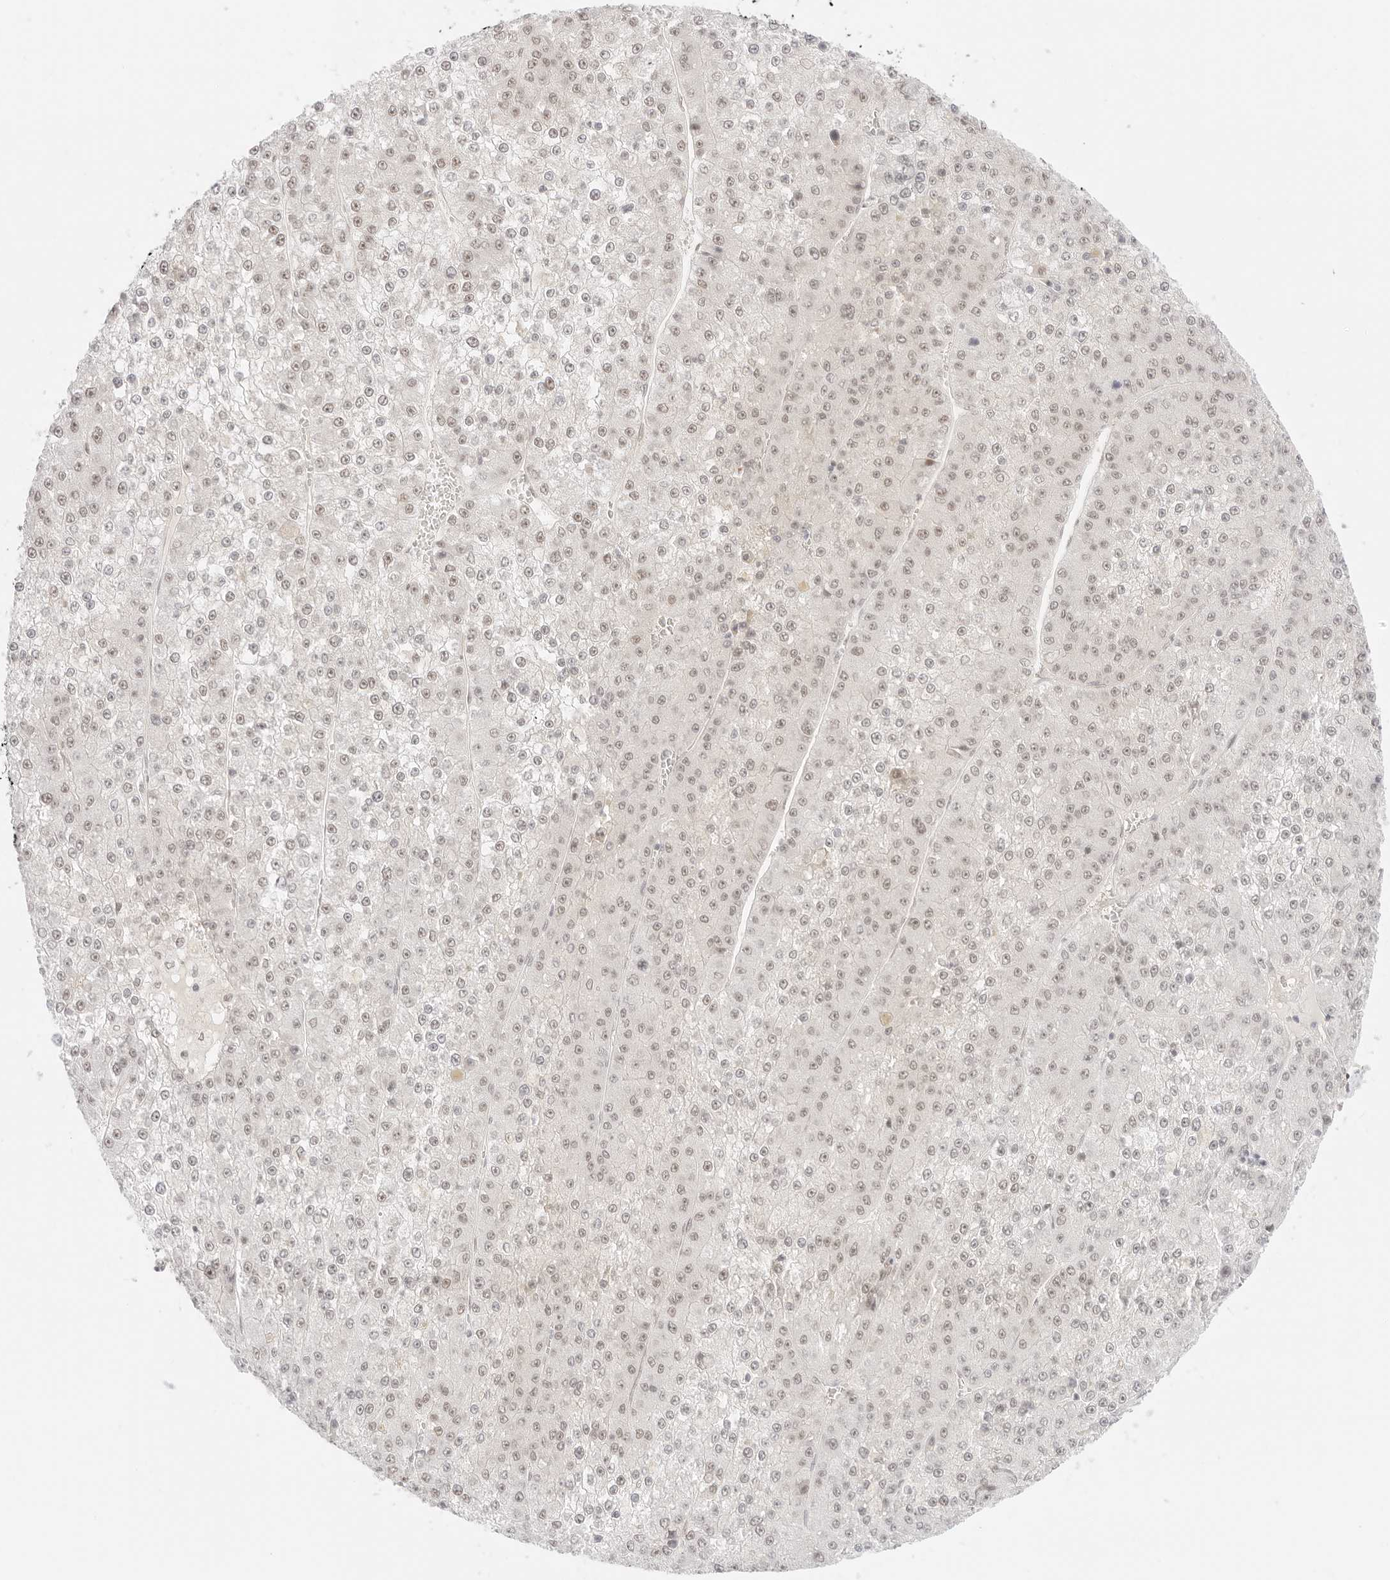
{"staining": {"intensity": "weak", "quantity": "25%-75%", "location": "nuclear"}, "tissue": "liver cancer", "cell_type": "Tumor cells", "image_type": "cancer", "snomed": [{"axis": "morphology", "description": "Carcinoma, Hepatocellular, NOS"}, {"axis": "topography", "description": "Liver"}], "caption": "Liver cancer (hepatocellular carcinoma) tissue shows weak nuclear expression in approximately 25%-75% of tumor cells (IHC, brightfield microscopy, high magnification).", "gene": "ITGA6", "patient": {"sex": "female", "age": 73}}